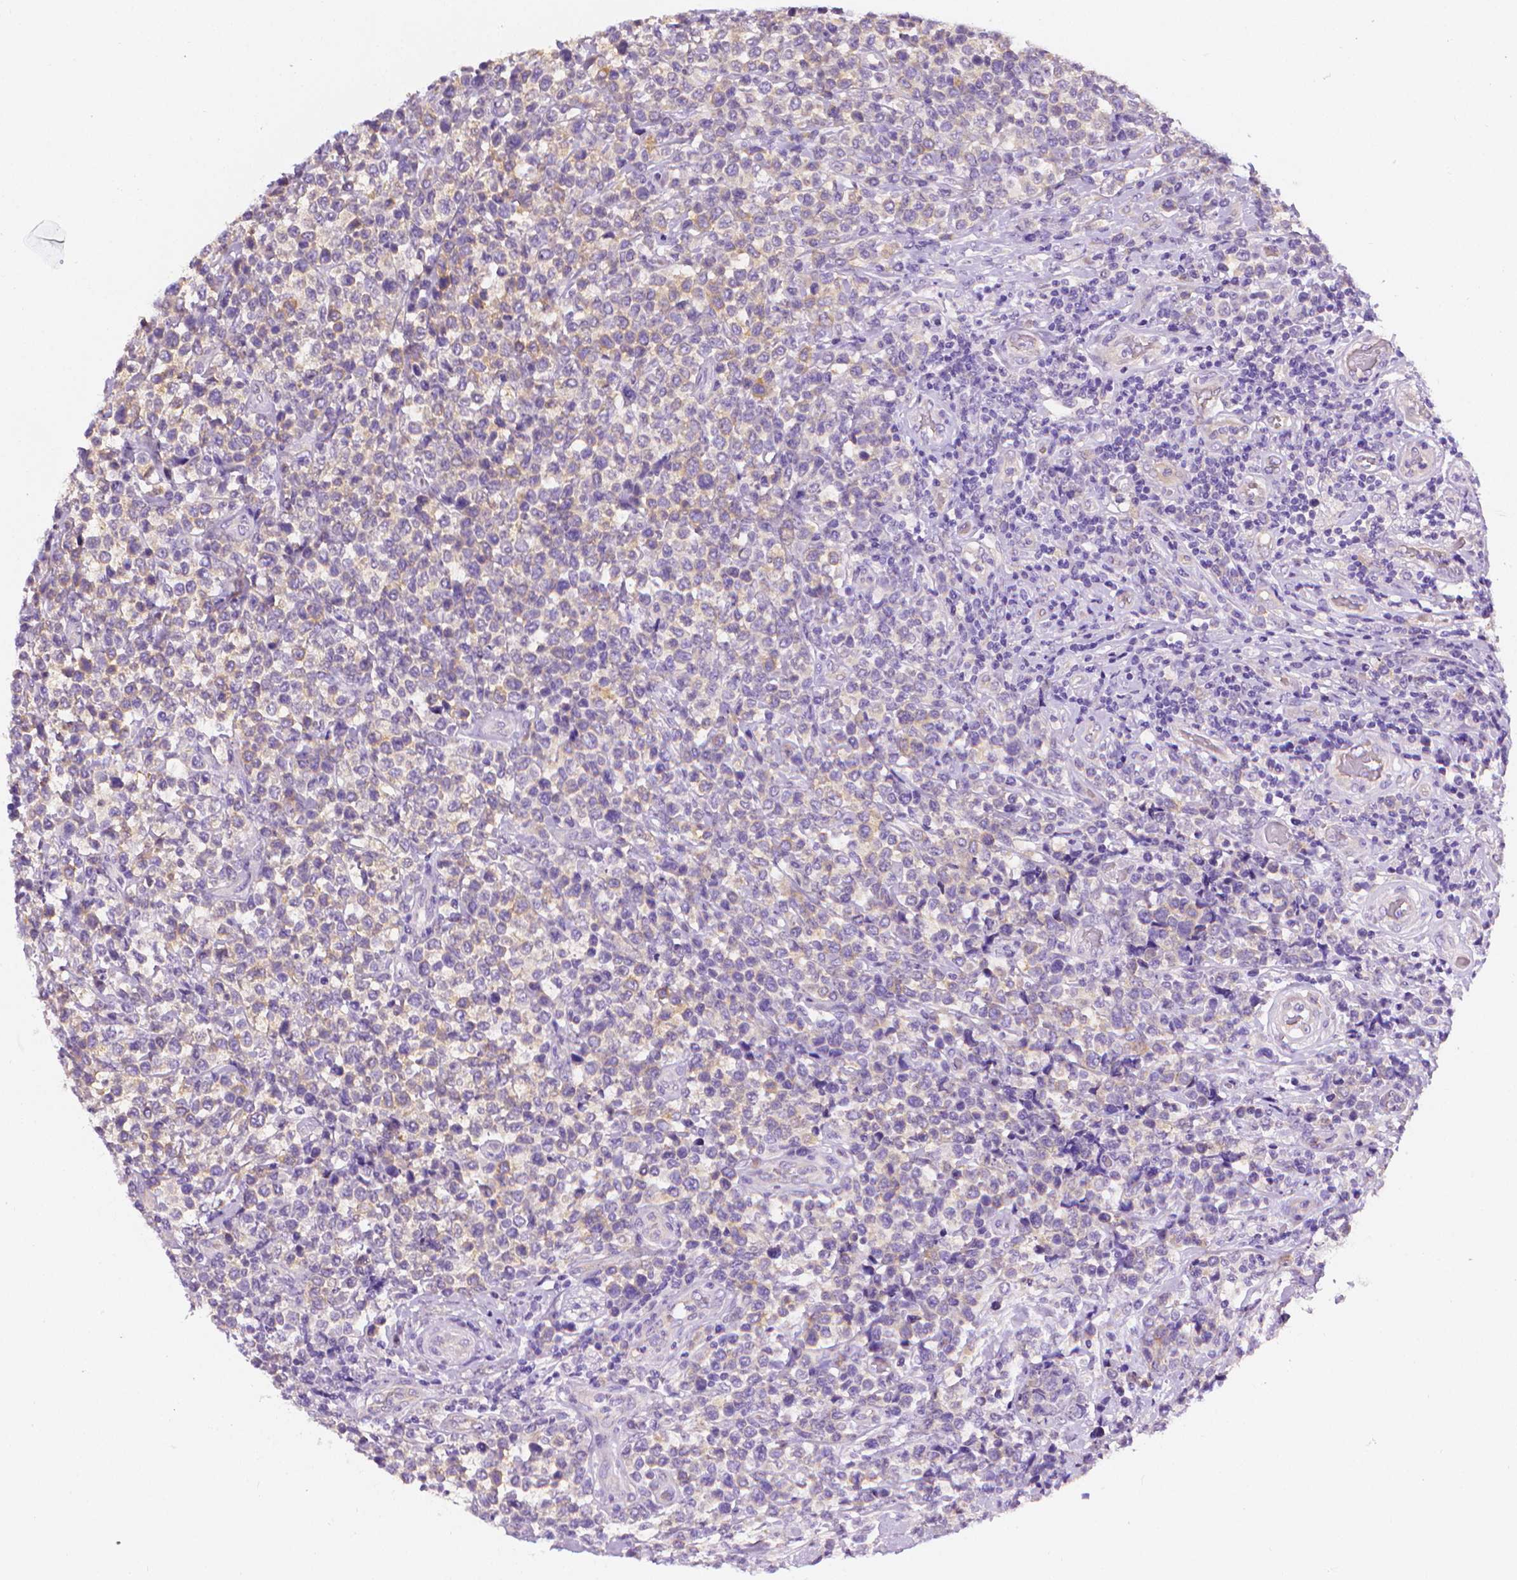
{"staining": {"intensity": "weak", "quantity": "<25%", "location": "cytoplasmic/membranous"}, "tissue": "lymphoma", "cell_type": "Tumor cells", "image_type": "cancer", "snomed": [{"axis": "morphology", "description": "Malignant lymphoma, non-Hodgkin's type, High grade"}, {"axis": "topography", "description": "Soft tissue"}], "caption": "This is an IHC photomicrograph of human high-grade malignant lymphoma, non-Hodgkin's type. There is no expression in tumor cells.", "gene": "FASN", "patient": {"sex": "female", "age": 56}}